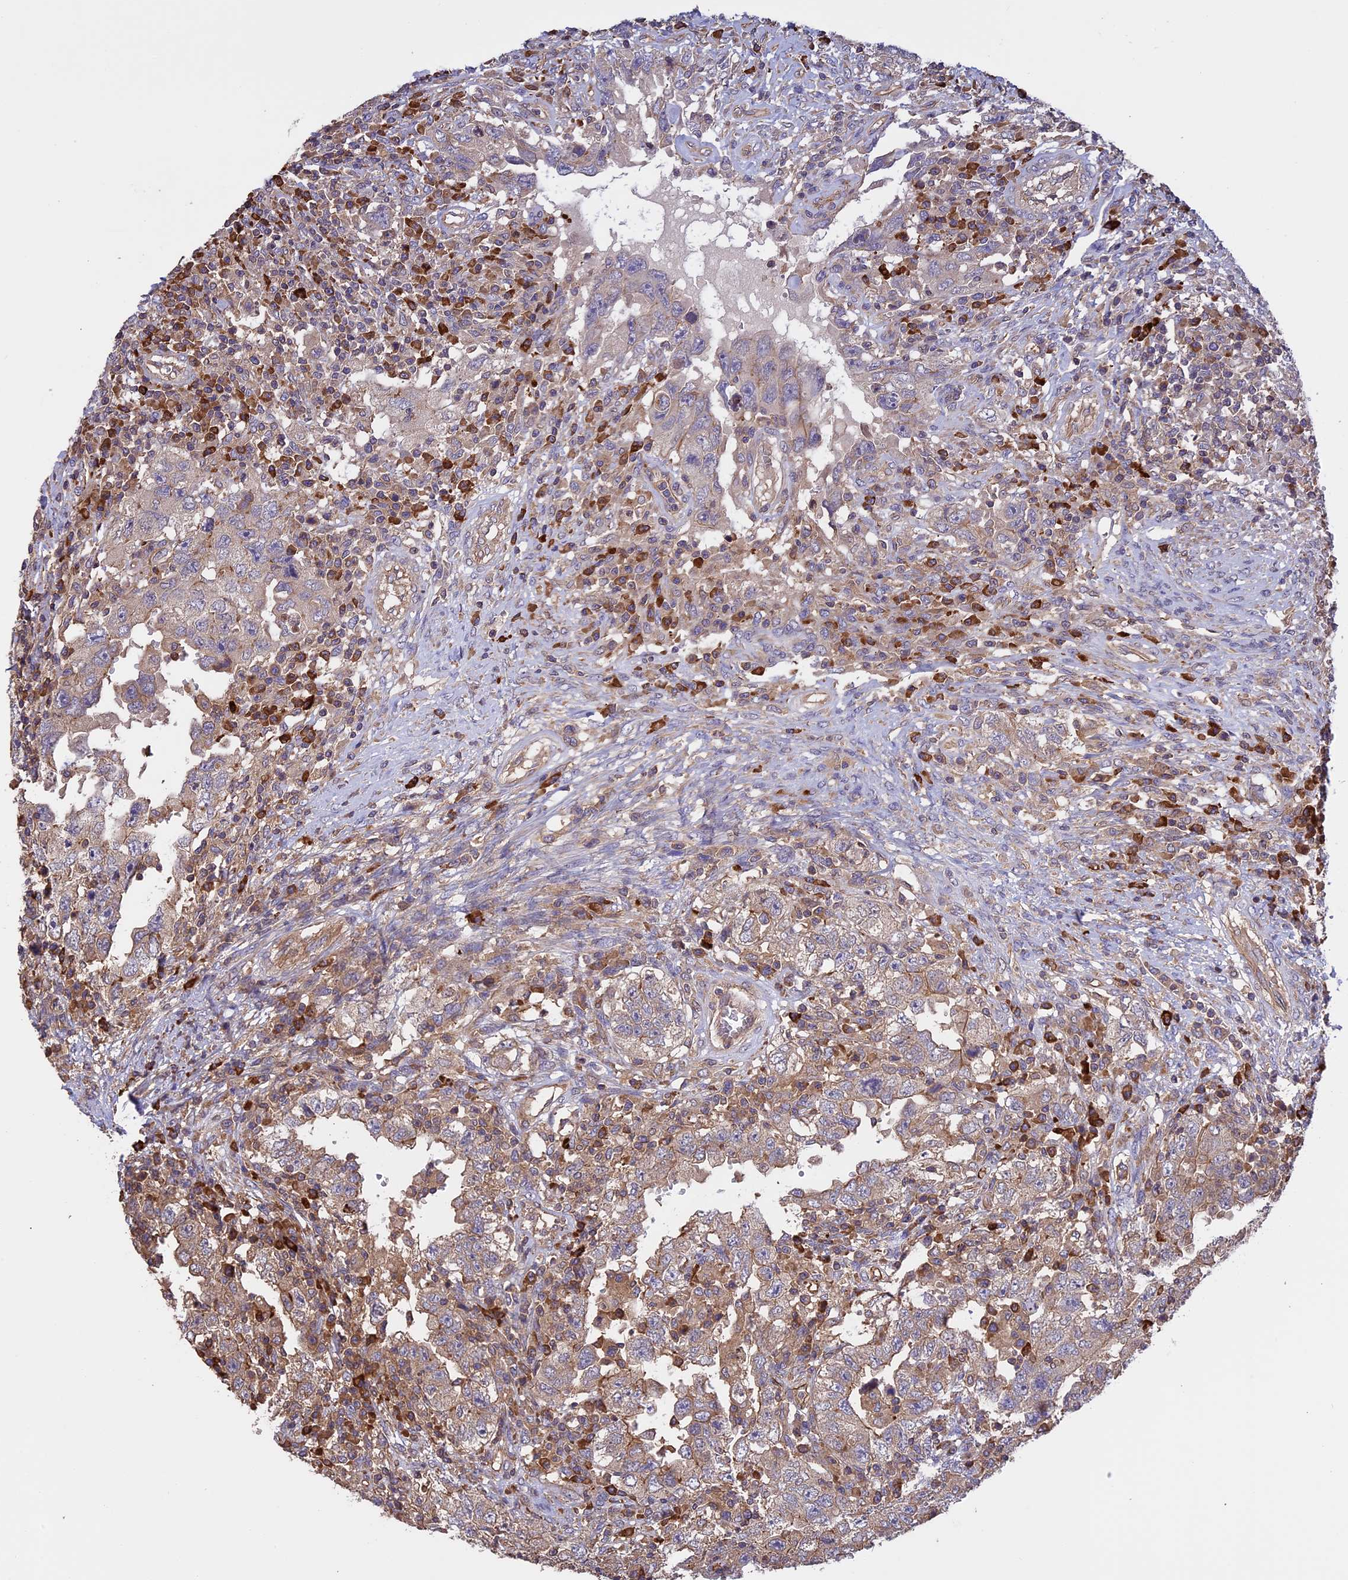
{"staining": {"intensity": "weak", "quantity": "25%-75%", "location": "cytoplasmic/membranous"}, "tissue": "testis cancer", "cell_type": "Tumor cells", "image_type": "cancer", "snomed": [{"axis": "morphology", "description": "Carcinoma, Embryonal, NOS"}, {"axis": "topography", "description": "Testis"}], "caption": "A micrograph of human testis cancer (embryonal carcinoma) stained for a protein demonstrates weak cytoplasmic/membranous brown staining in tumor cells.", "gene": "GAS8", "patient": {"sex": "male", "age": 26}}